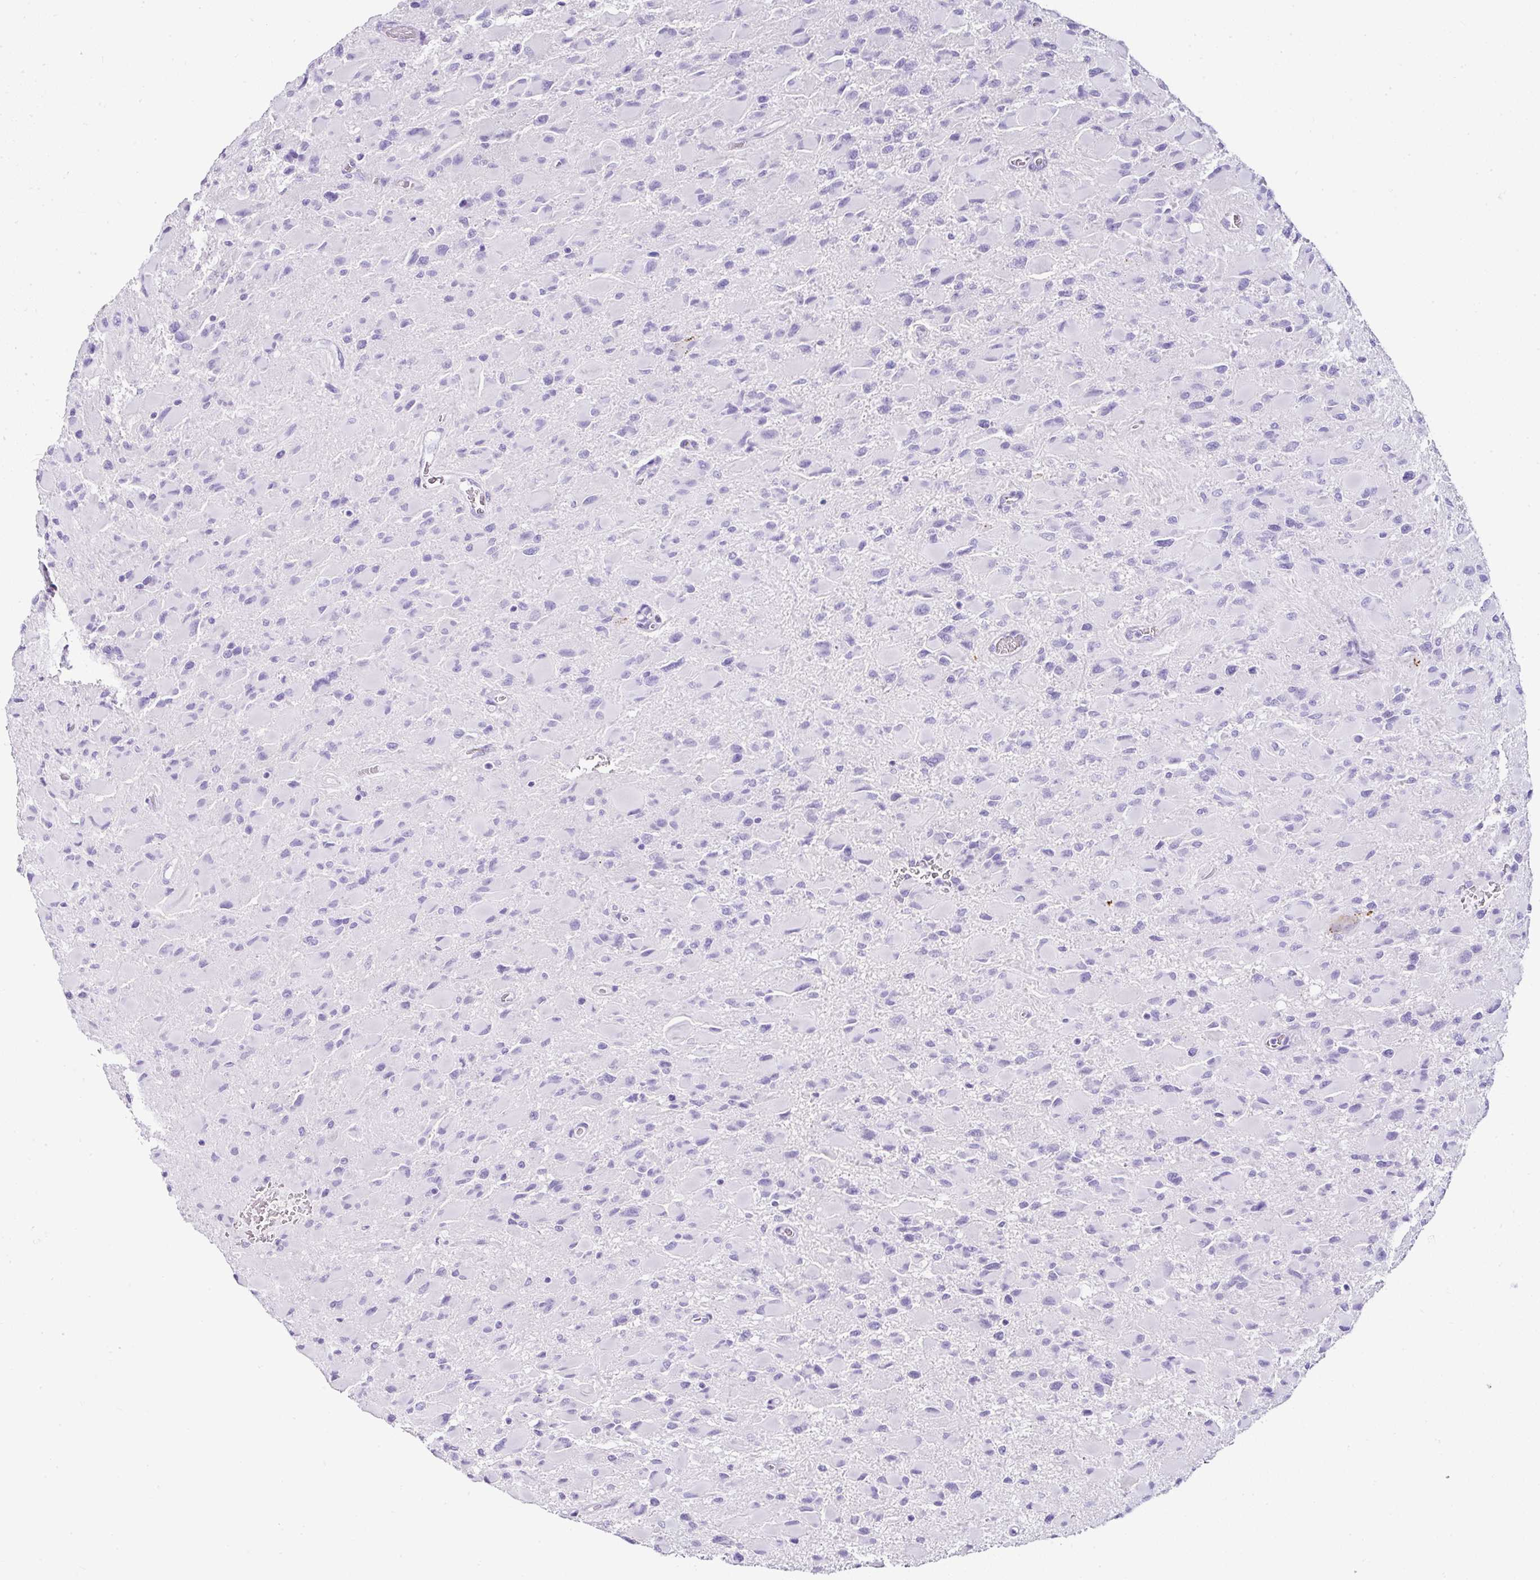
{"staining": {"intensity": "negative", "quantity": "none", "location": "none"}, "tissue": "glioma", "cell_type": "Tumor cells", "image_type": "cancer", "snomed": [{"axis": "morphology", "description": "Glioma, malignant, High grade"}, {"axis": "topography", "description": "Cerebral cortex"}], "caption": "Immunohistochemistry image of neoplastic tissue: glioma stained with DAB demonstrates no significant protein expression in tumor cells. (IHC, brightfield microscopy, high magnification).", "gene": "SERPINB3", "patient": {"sex": "female", "age": 36}}